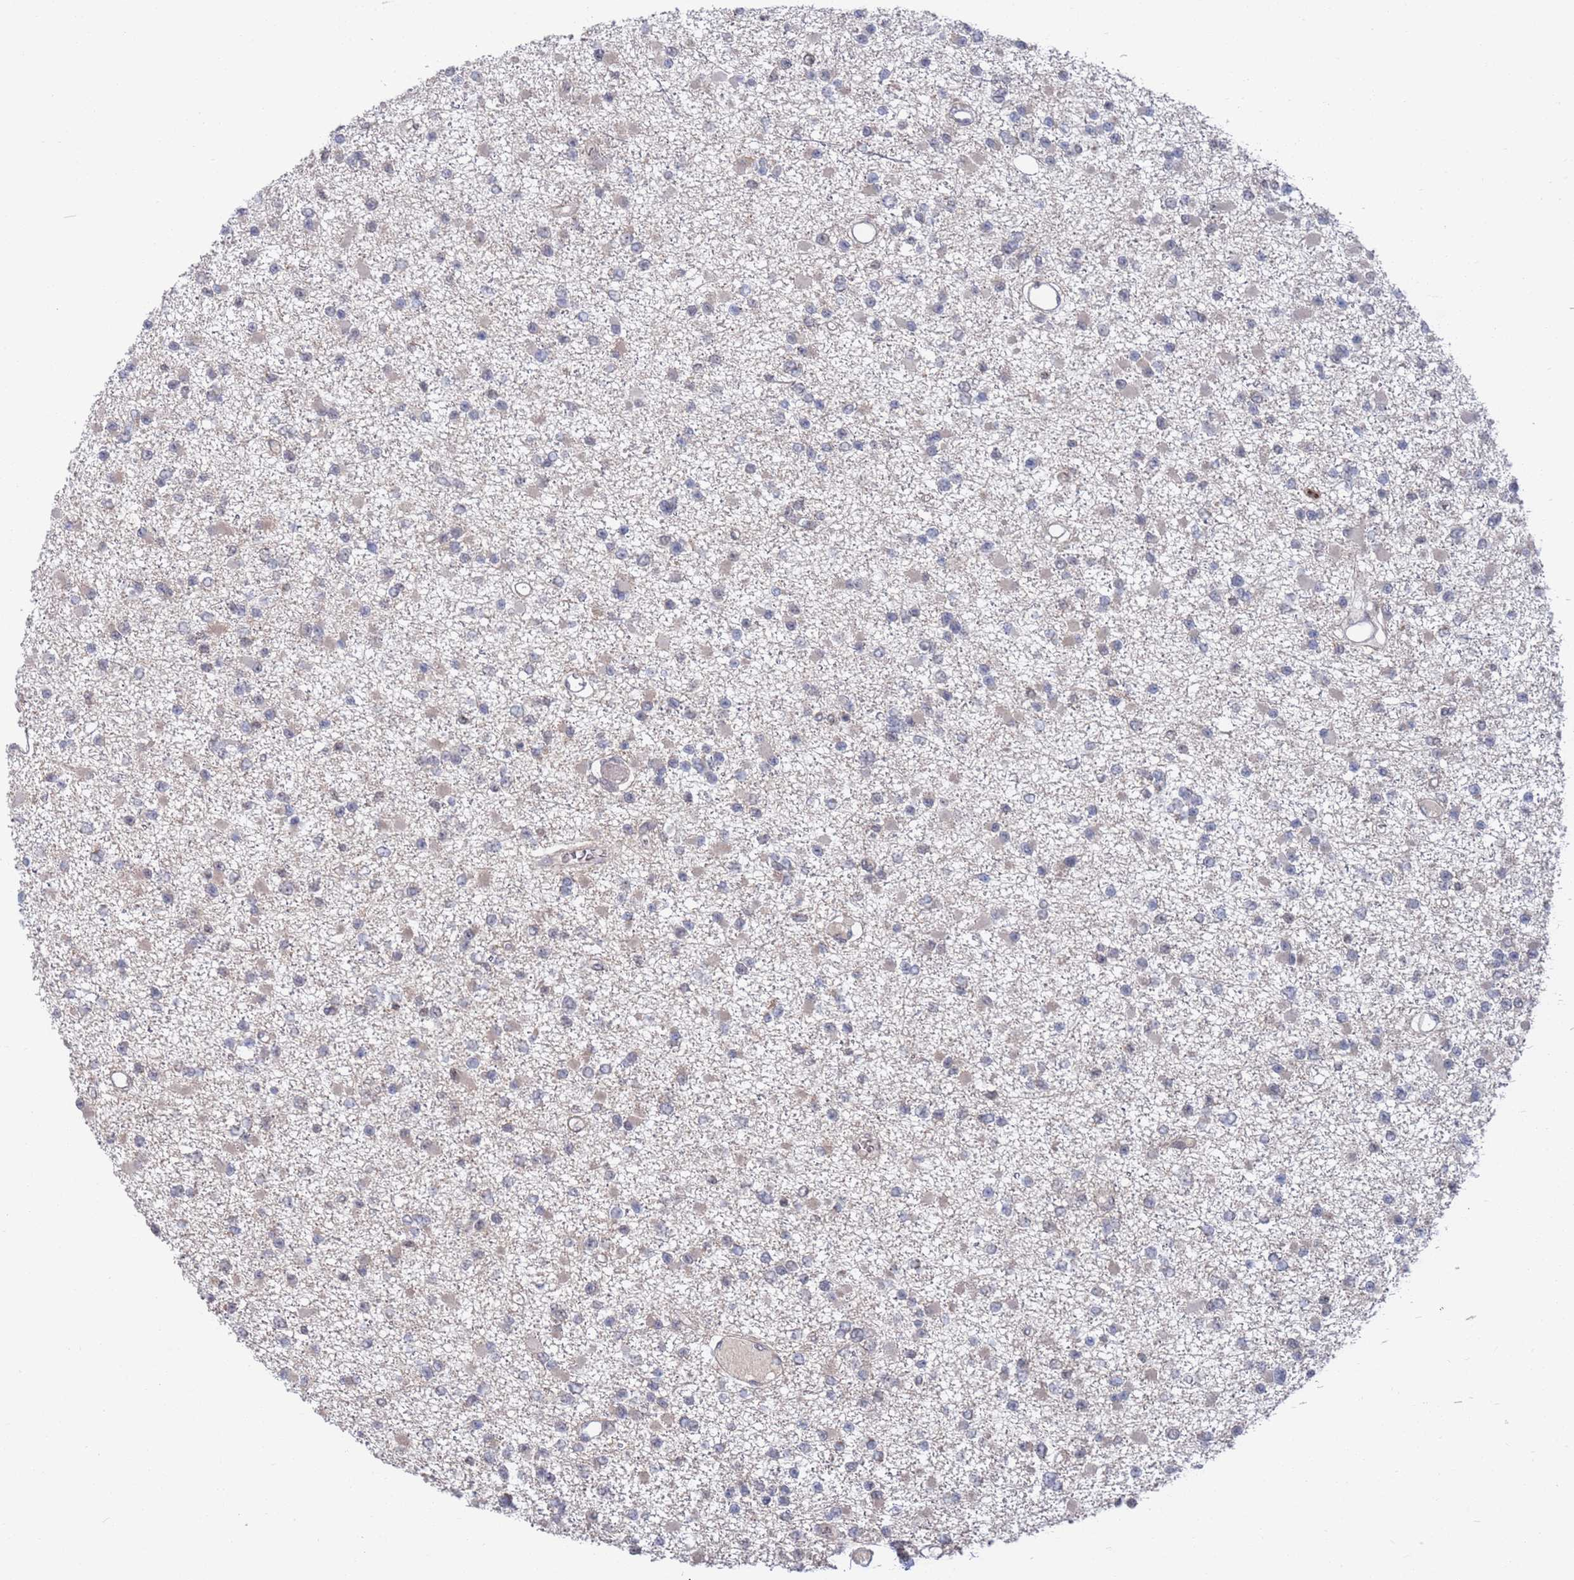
{"staining": {"intensity": "negative", "quantity": "none", "location": "none"}, "tissue": "glioma", "cell_type": "Tumor cells", "image_type": "cancer", "snomed": [{"axis": "morphology", "description": "Glioma, malignant, Low grade"}, {"axis": "topography", "description": "Brain"}], "caption": "Tumor cells show no significant protein expression in glioma.", "gene": "RPP25", "patient": {"sex": "female", "age": 22}}